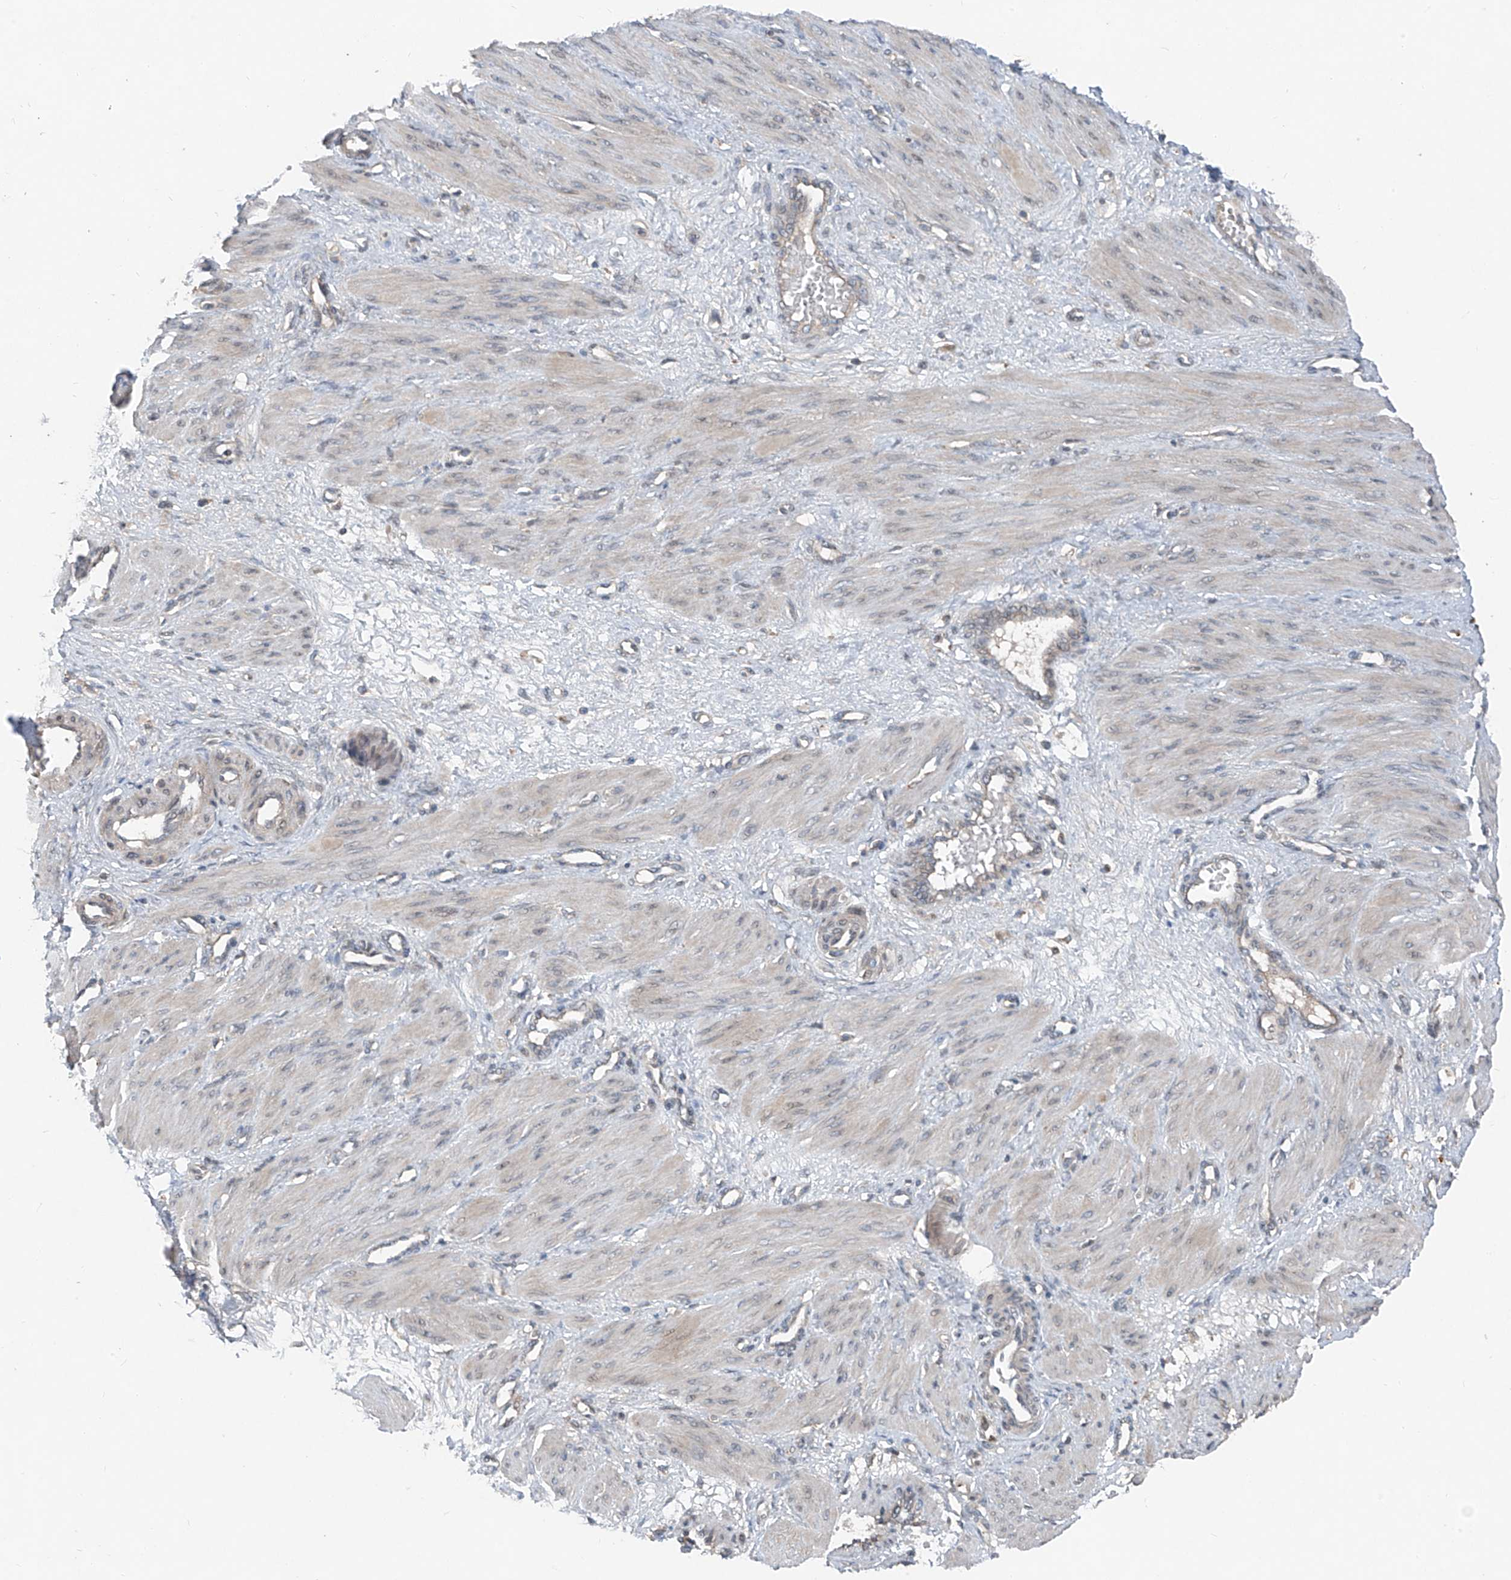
{"staining": {"intensity": "negative", "quantity": "none", "location": "none"}, "tissue": "smooth muscle", "cell_type": "Smooth muscle cells", "image_type": "normal", "snomed": [{"axis": "morphology", "description": "Normal tissue, NOS"}, {"axis": "topography", "description": "Endometrium"}], "caption": "High power microscopy histopathology image of an immunohistochemistry (IHC) histopathology image of unremarkable smooth muscle, revealing no significant positivity in smooth muscle cells.", "gene": "FOXRED2", "patient": {"sex": "female", "age": 33}}